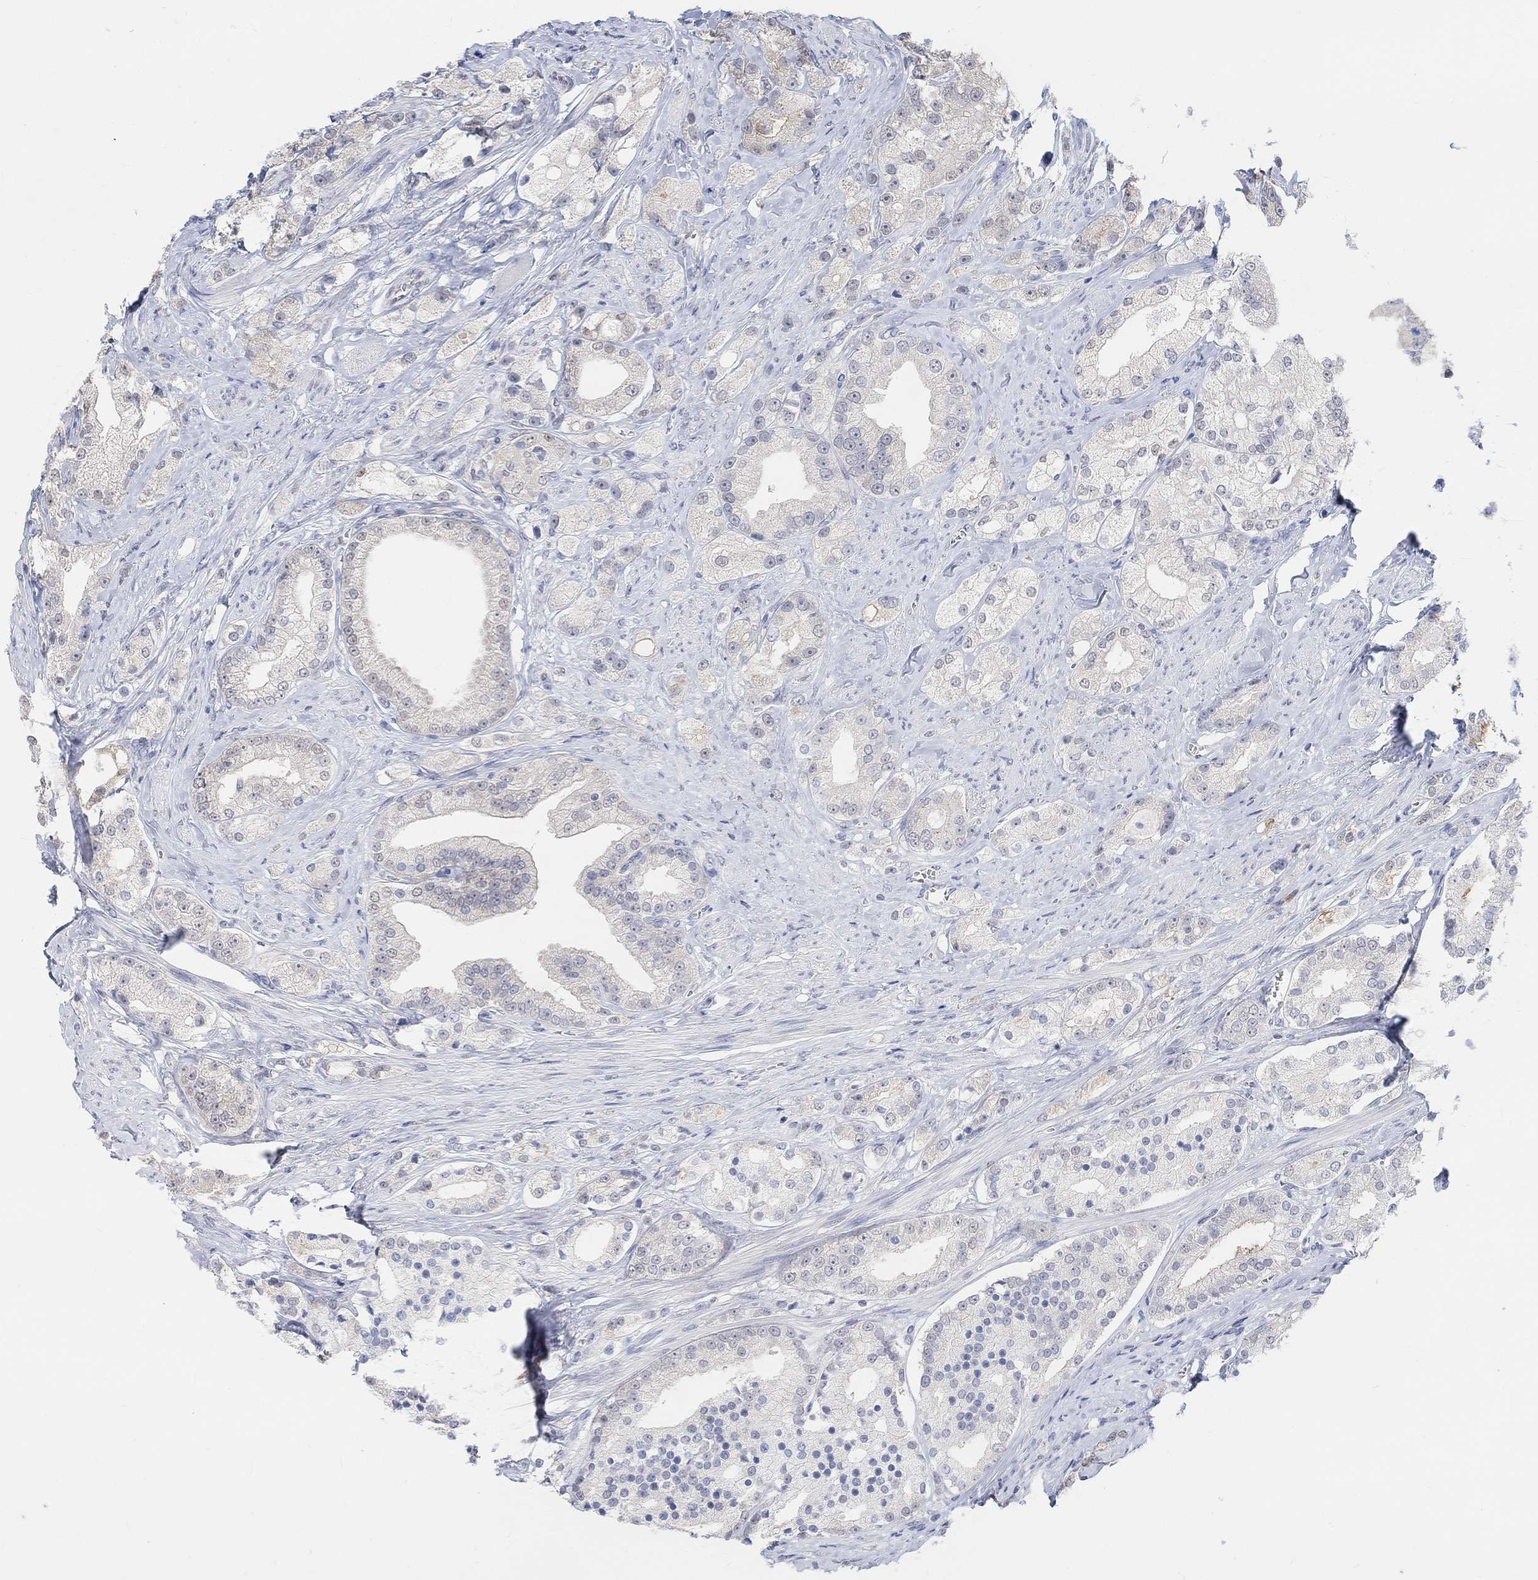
{"staining": {"intensity": "negative", "quantity": "none", "location": "none"}, "tissue": "prostate cancer", "cell_type": "Tumor cells", "image_type": "cancer", "snomed": [{"axis": "morphology", "description": "Adenocarcinoma, NOS"}, {"axis": "topography", "description": "Prostate and seminal vesicle, NOS"}, {"axis": "topography", "description": "Prostate"}], "caption": "Tumor cells are negative for brown protein staining in prostate adenocarcinoma. (DAB (3,3'-diaminobenzidine) immunohistochemistry, high magnification).", "gene": "MUC1", "patient": {"sex": "male", "age": 67}}